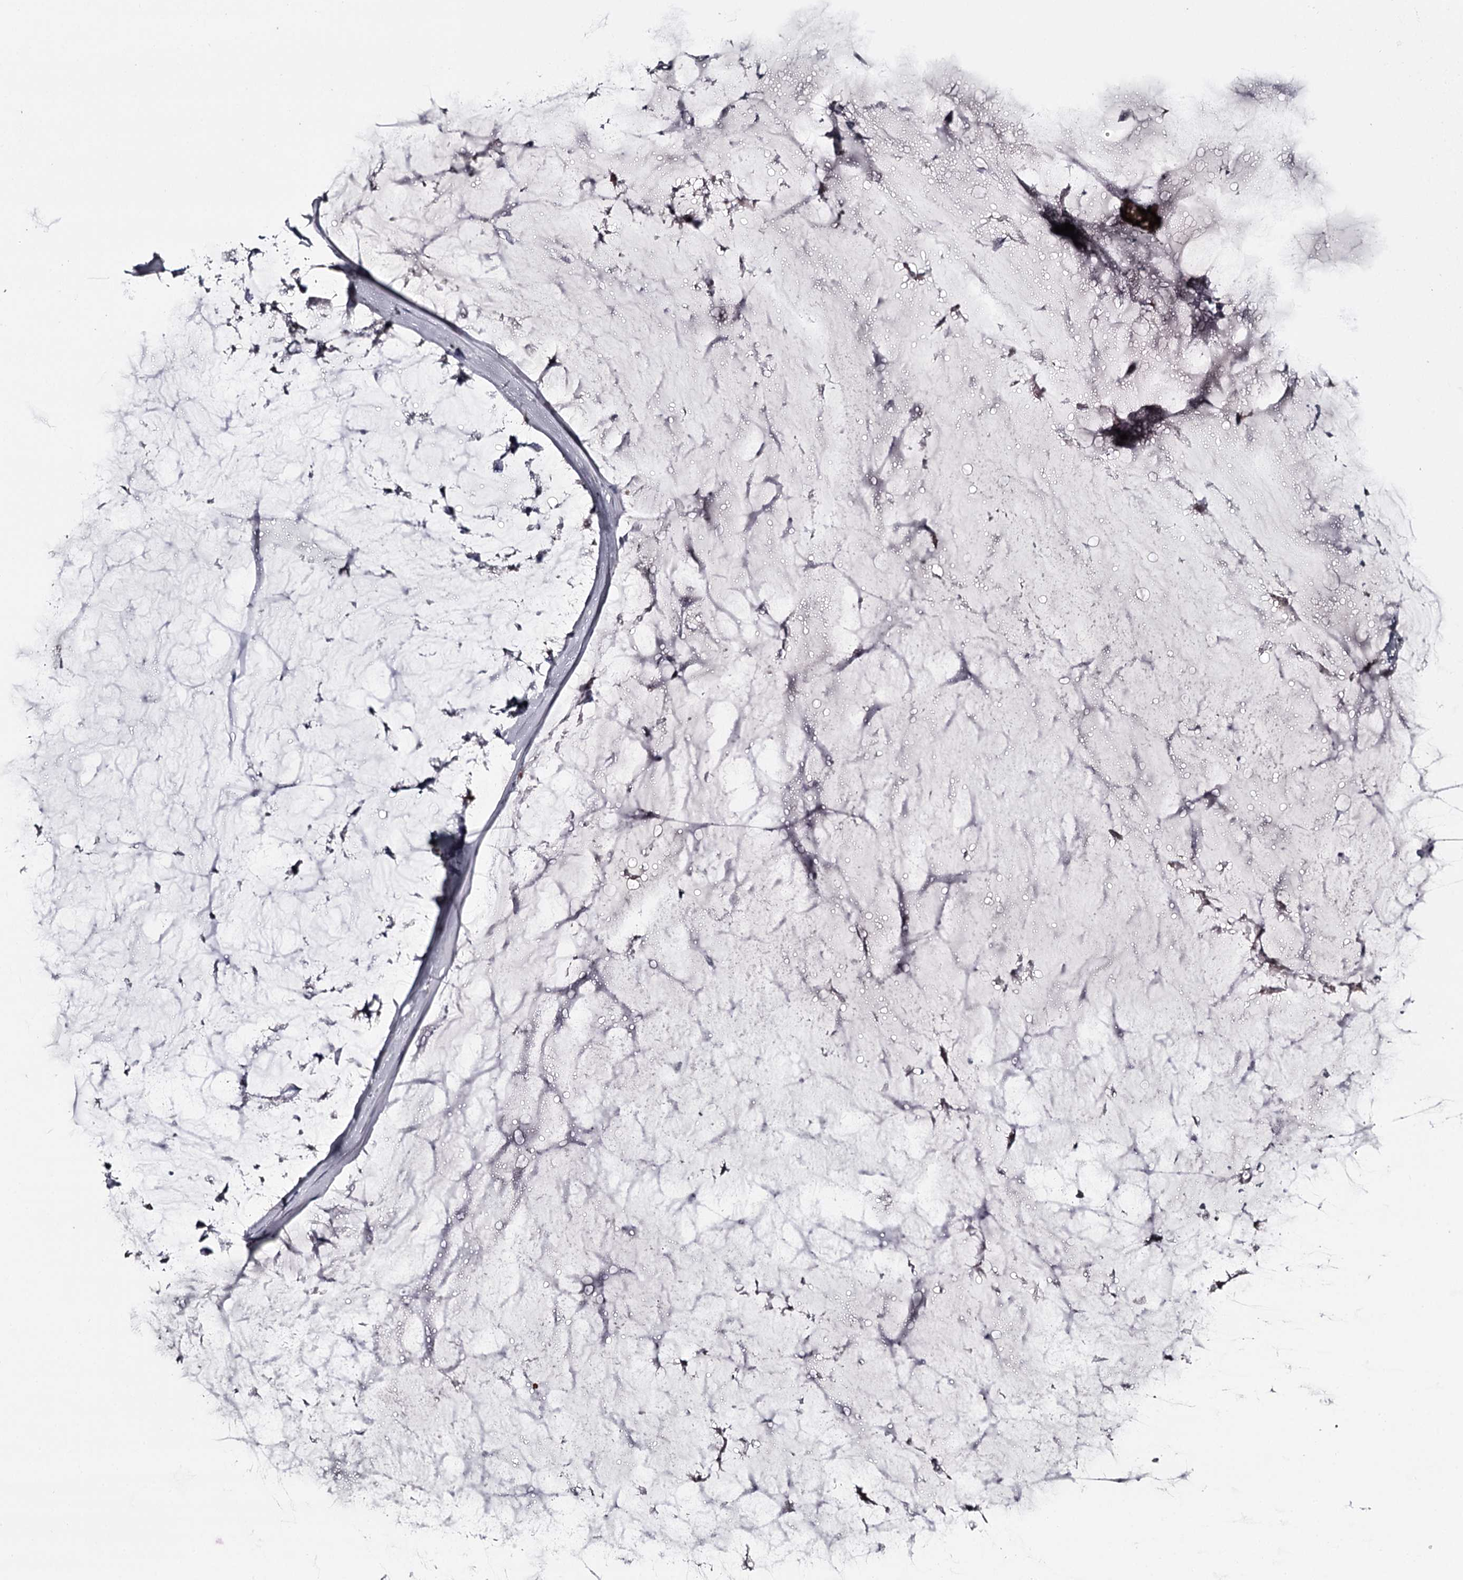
{"staining": {"intensity": "negative", "quantity": "none", "location": "none"}, "tissue": "ovarian cancer", "cell_type": "Tumor cells", "image_type": "cancer", "snomed": [{"axis": "morphology", "description": "Cystadenocarcinoma, mucinous, NOS"}, {"axis": "topography", "description": "Ovary"}], "caption": "Immunohistochemistry (IHC) of human ovarian cancer (mucinous cystadenocarcinoma) exhibits no staining in tumor cells. (DAB (3,3'-diaminobenzidine) immunohistochemistry (IHC), high magnification).", "gene": "FDXACB1", "patient": {"sex": "female", "age": 39}}